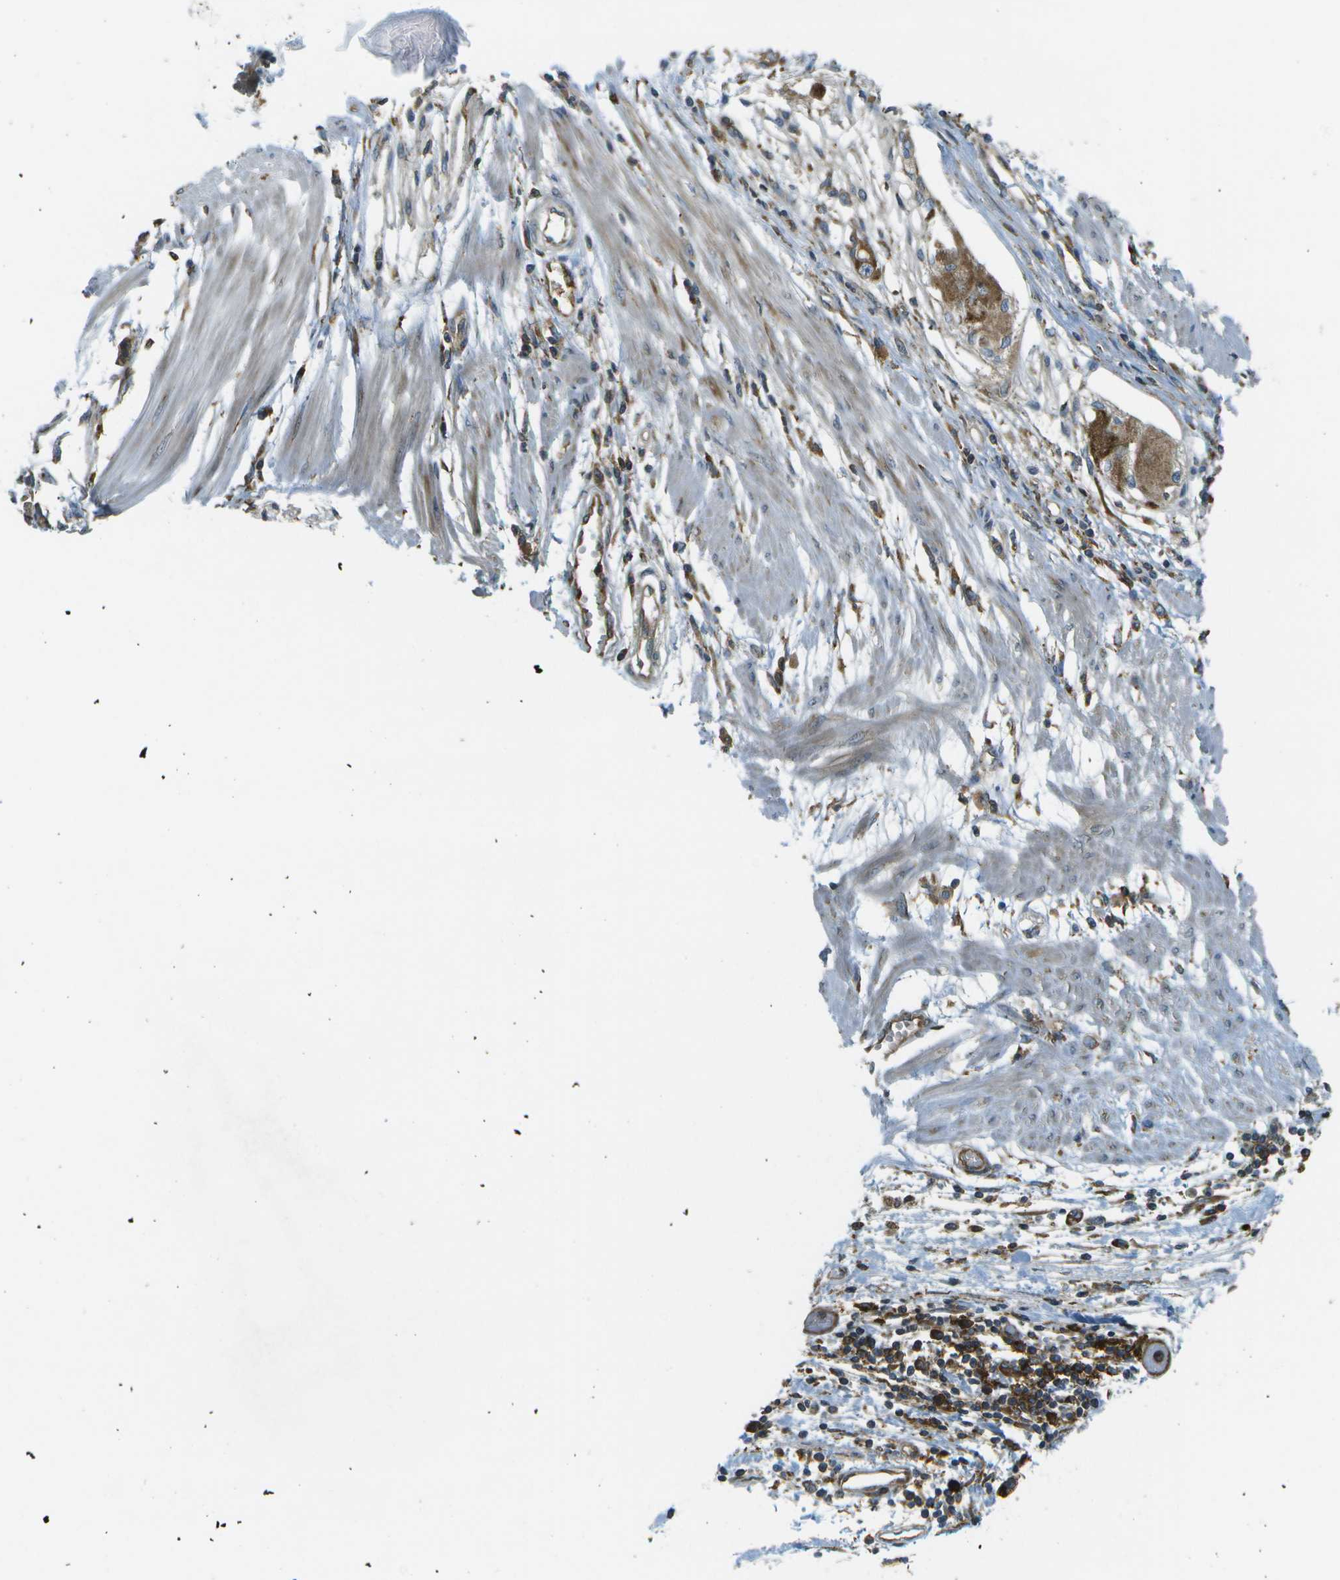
{"staining": {"intensity": "moderate", "quantity": ">75%", "location": "cytoplasmic/membranous"}, "tissue": "stomach cancer", "cell_type": "Tumor cells", "image_type": "cancer", "snomed": [{"axis": "morphology", "description": "Adenocarcinoma, NOS"}, {"axis": "topography", "description": "Stomach"}], "caption": "Human stomach cancer (adenocarcinoma) stained with a protein marker exhibits moderate staining in tumor cells.", "gene": "USP30", "patient": {"sex": "female", "age": 59}}